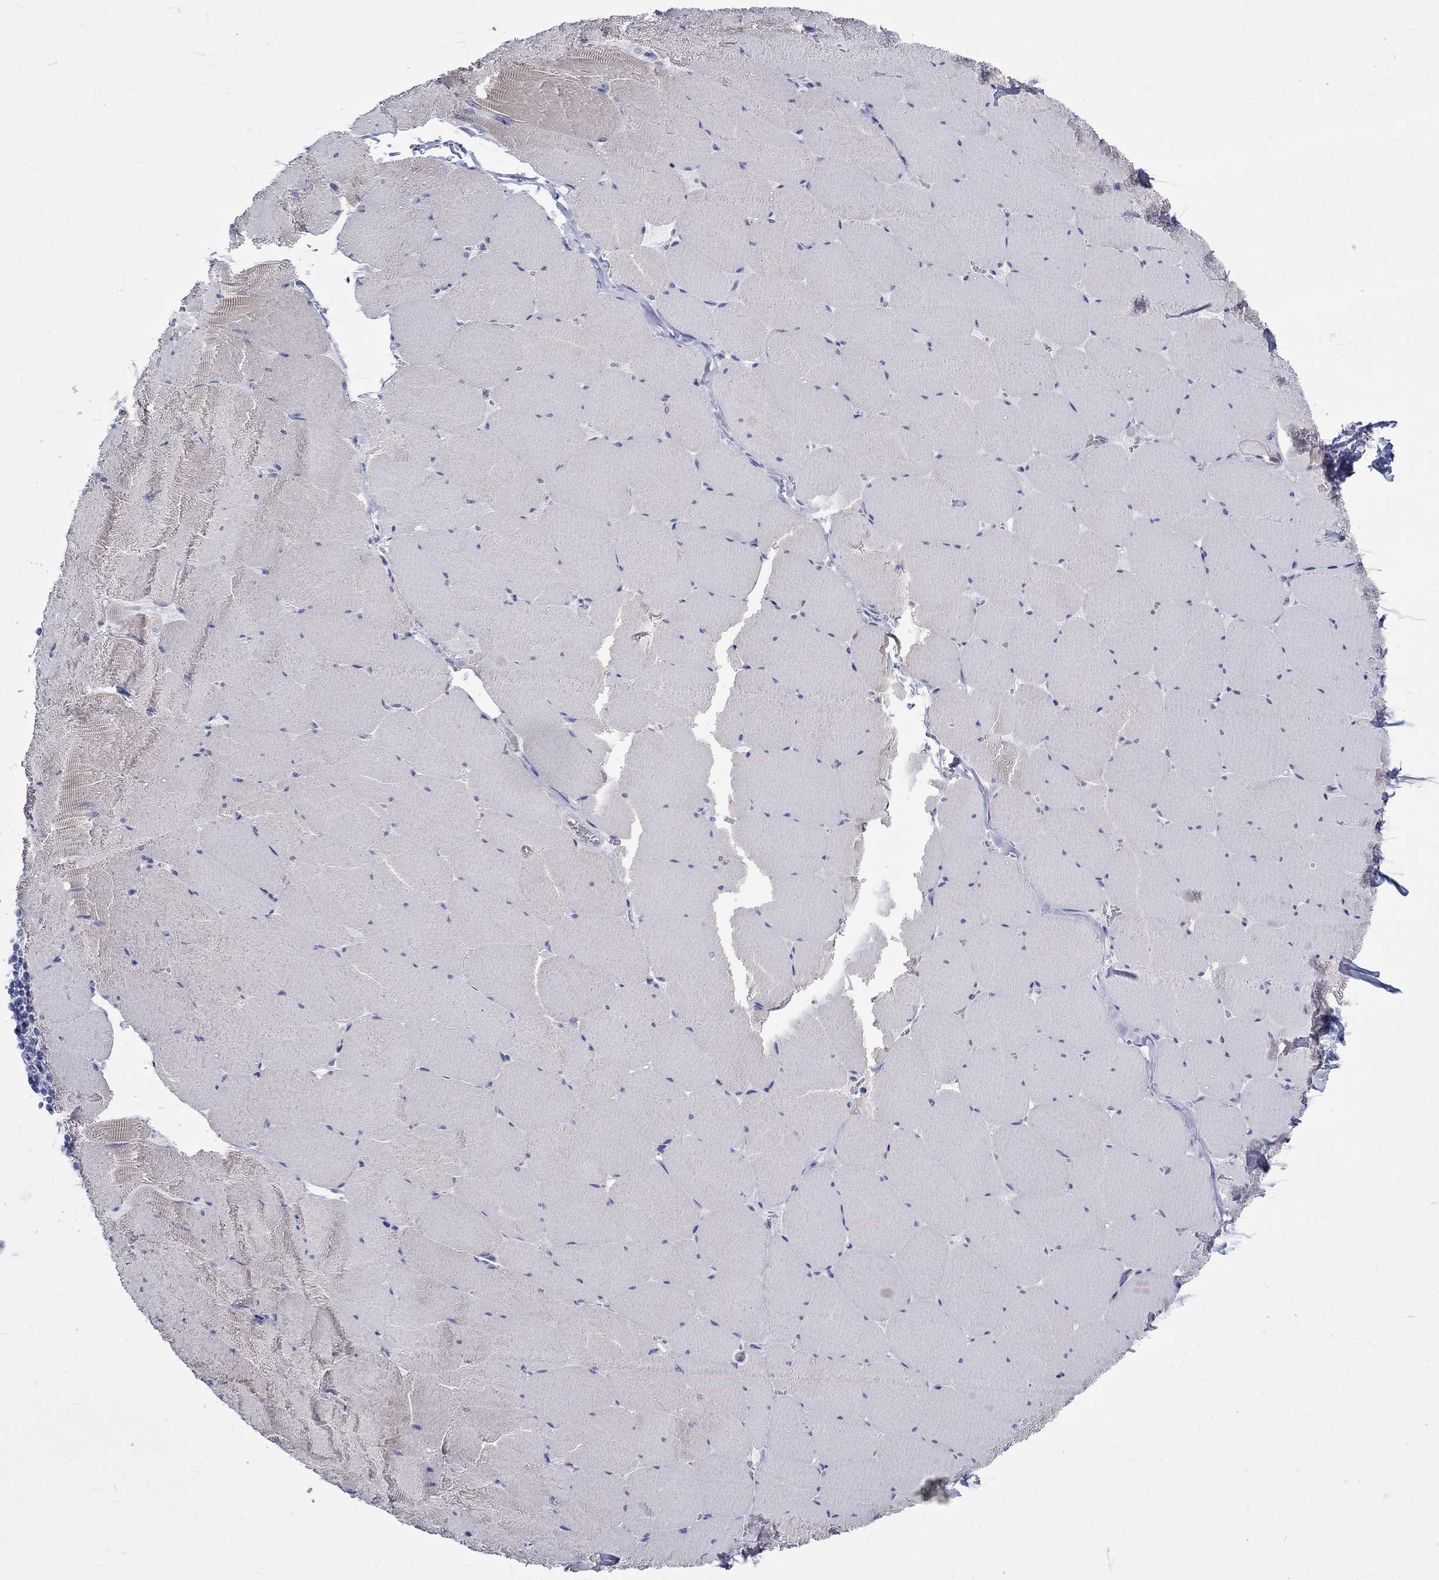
{"staining": {"intensity": "negative", "quantity": "none", "location": "none"}, "tissue": "skeletal muscle", "cell_type": "Myocytes", "image_type": "normal", "snomed": [{"axis": "morphology", "description": "Normal tissue, NOS"}, {"axis": "morphology", "description": "Malignant melanoma, Metastatic site"}, {"axis": "topography", "description": "Skeletal muscle"}], "caption": "Myocytes show no significant protein positivity in unremarkable skeletal muscle. (DAB IHC, high magnification).", "gene": "SH2D7", "patient": {"sex": "male", "age": 50}}